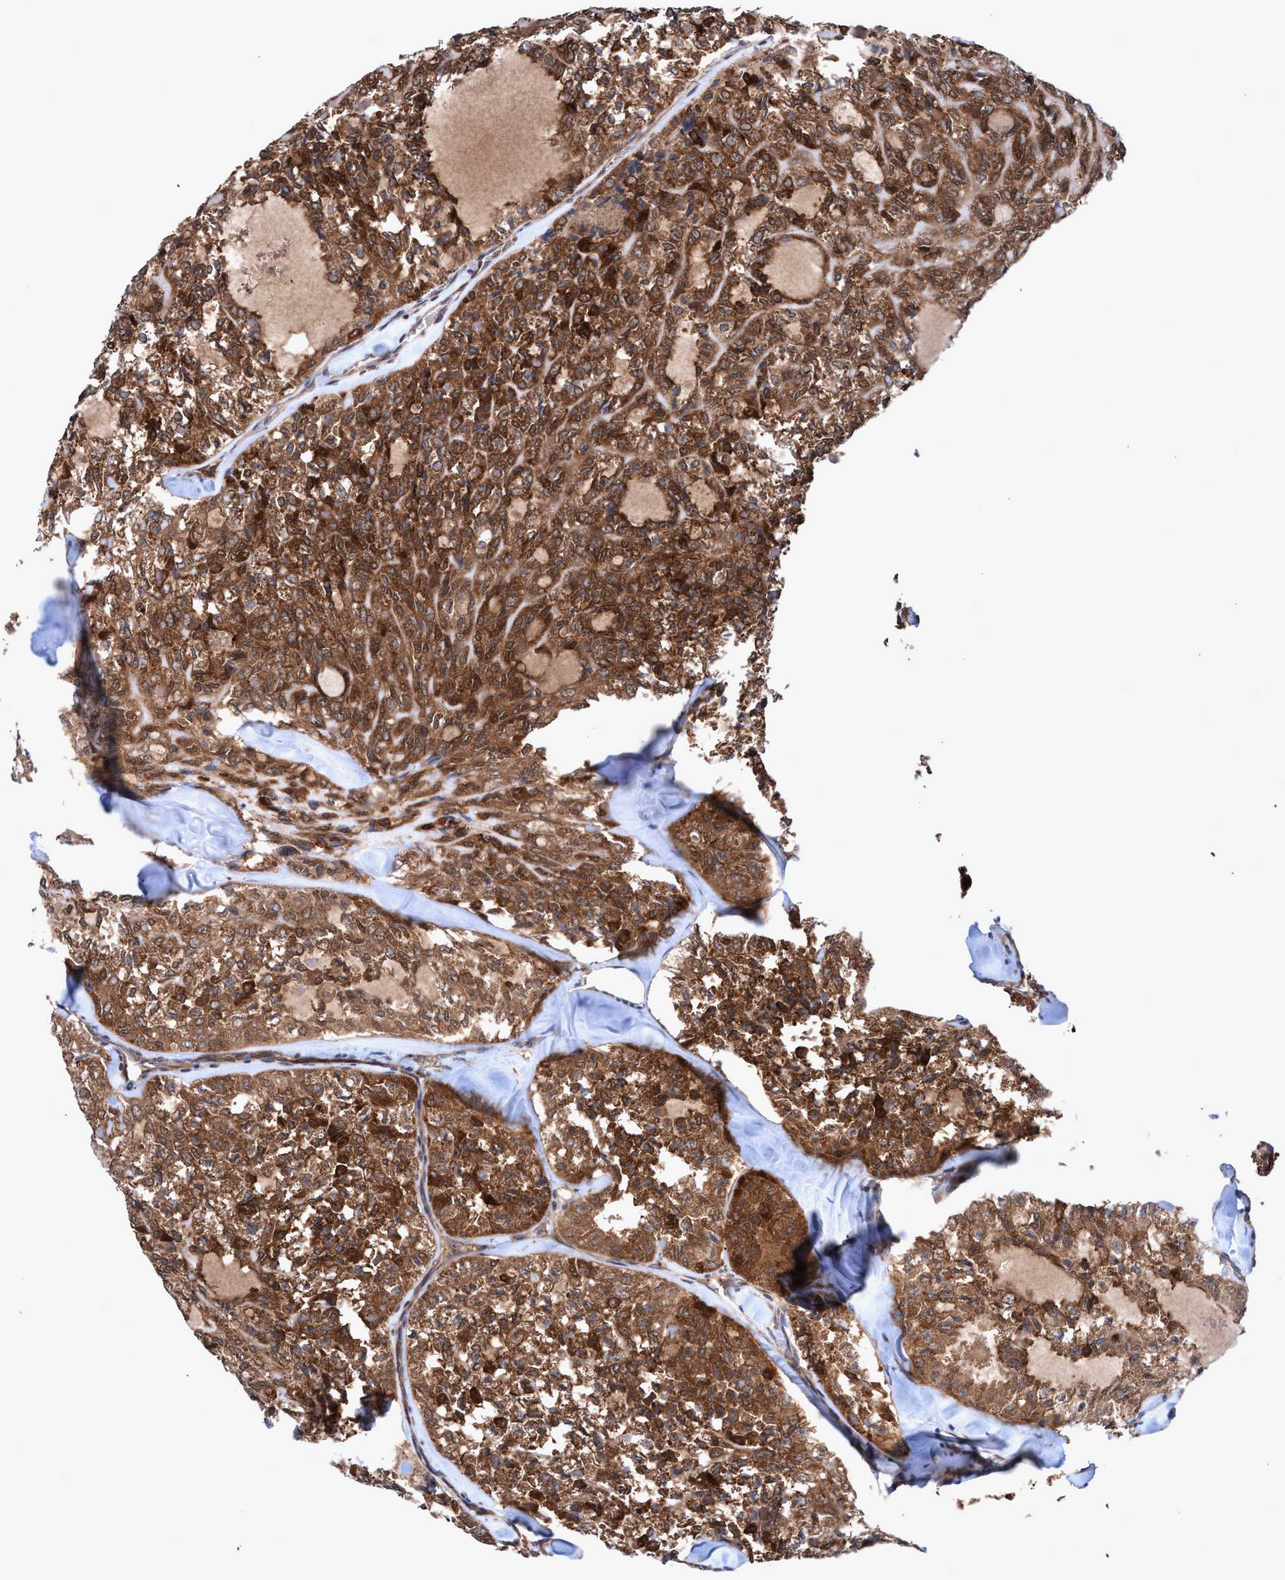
{"staining": {"intensity": "strong", "quantity": ">75%", "location": "cytoplasmic/membranous"}, "tissue": "thyroid cancer", "cell_type": "Tumor cells", "image_type": "cancer", "snomed": [{"axis": "morphology", "description": "Follicular adenoma carcinoma, NOS"}, {"axis": "topography", "description": "Thyroid gland"}], "caption": "Immunohistochemical staining of human thyroid cancer (follicular adenoma carcinoma) demonstrates high levels of strong cytoplasmic/membranous protein staining in approximately >75% of tumor cells.", "gene": "GLOD4", "patient": {"sex": "male", "age": 75}}